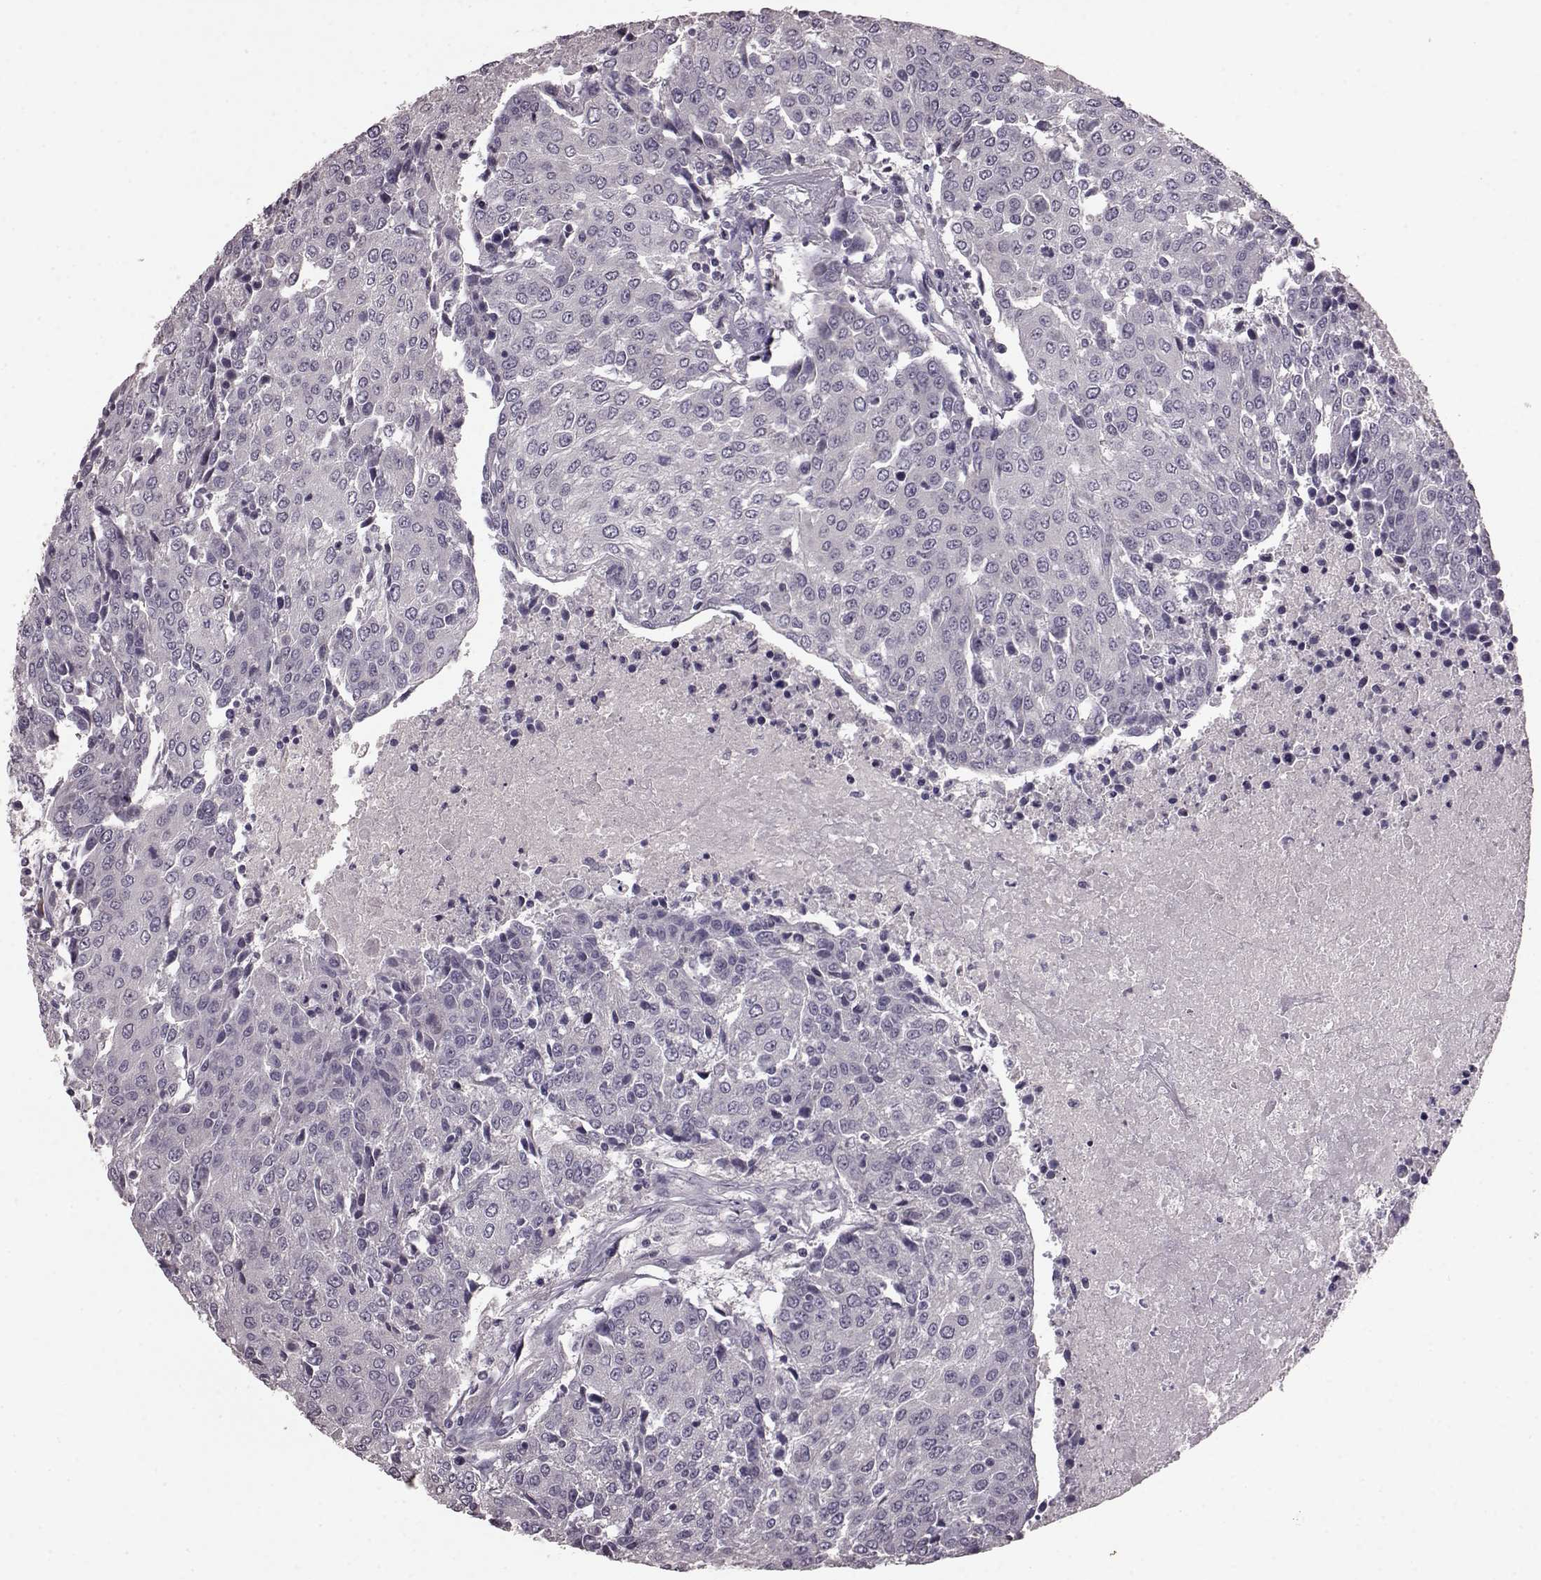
{"staining": {"intensity": "negative", "quantity": "none", "location": "none"}, "tissue": "urothelial cancer", "cell_type": "Tumor cells", "image_type": "cancer", "snomed": [{"axis": "morphology", "description": "Urothelial carcinoma, High grade"}, {"axis": "topography", "description": "Urinary bladder"}], "caption": "High magnification brightfield microscopy of urothelial carcinoma (high-grade) stained with DAB (3,3'-diaminobenzidine) (brown) and counterstained with hematoxylin (blue): tumor cells show no significant expression.", "gene": "SLC52A3", "patient": {"sex": "female", "age": 85}}